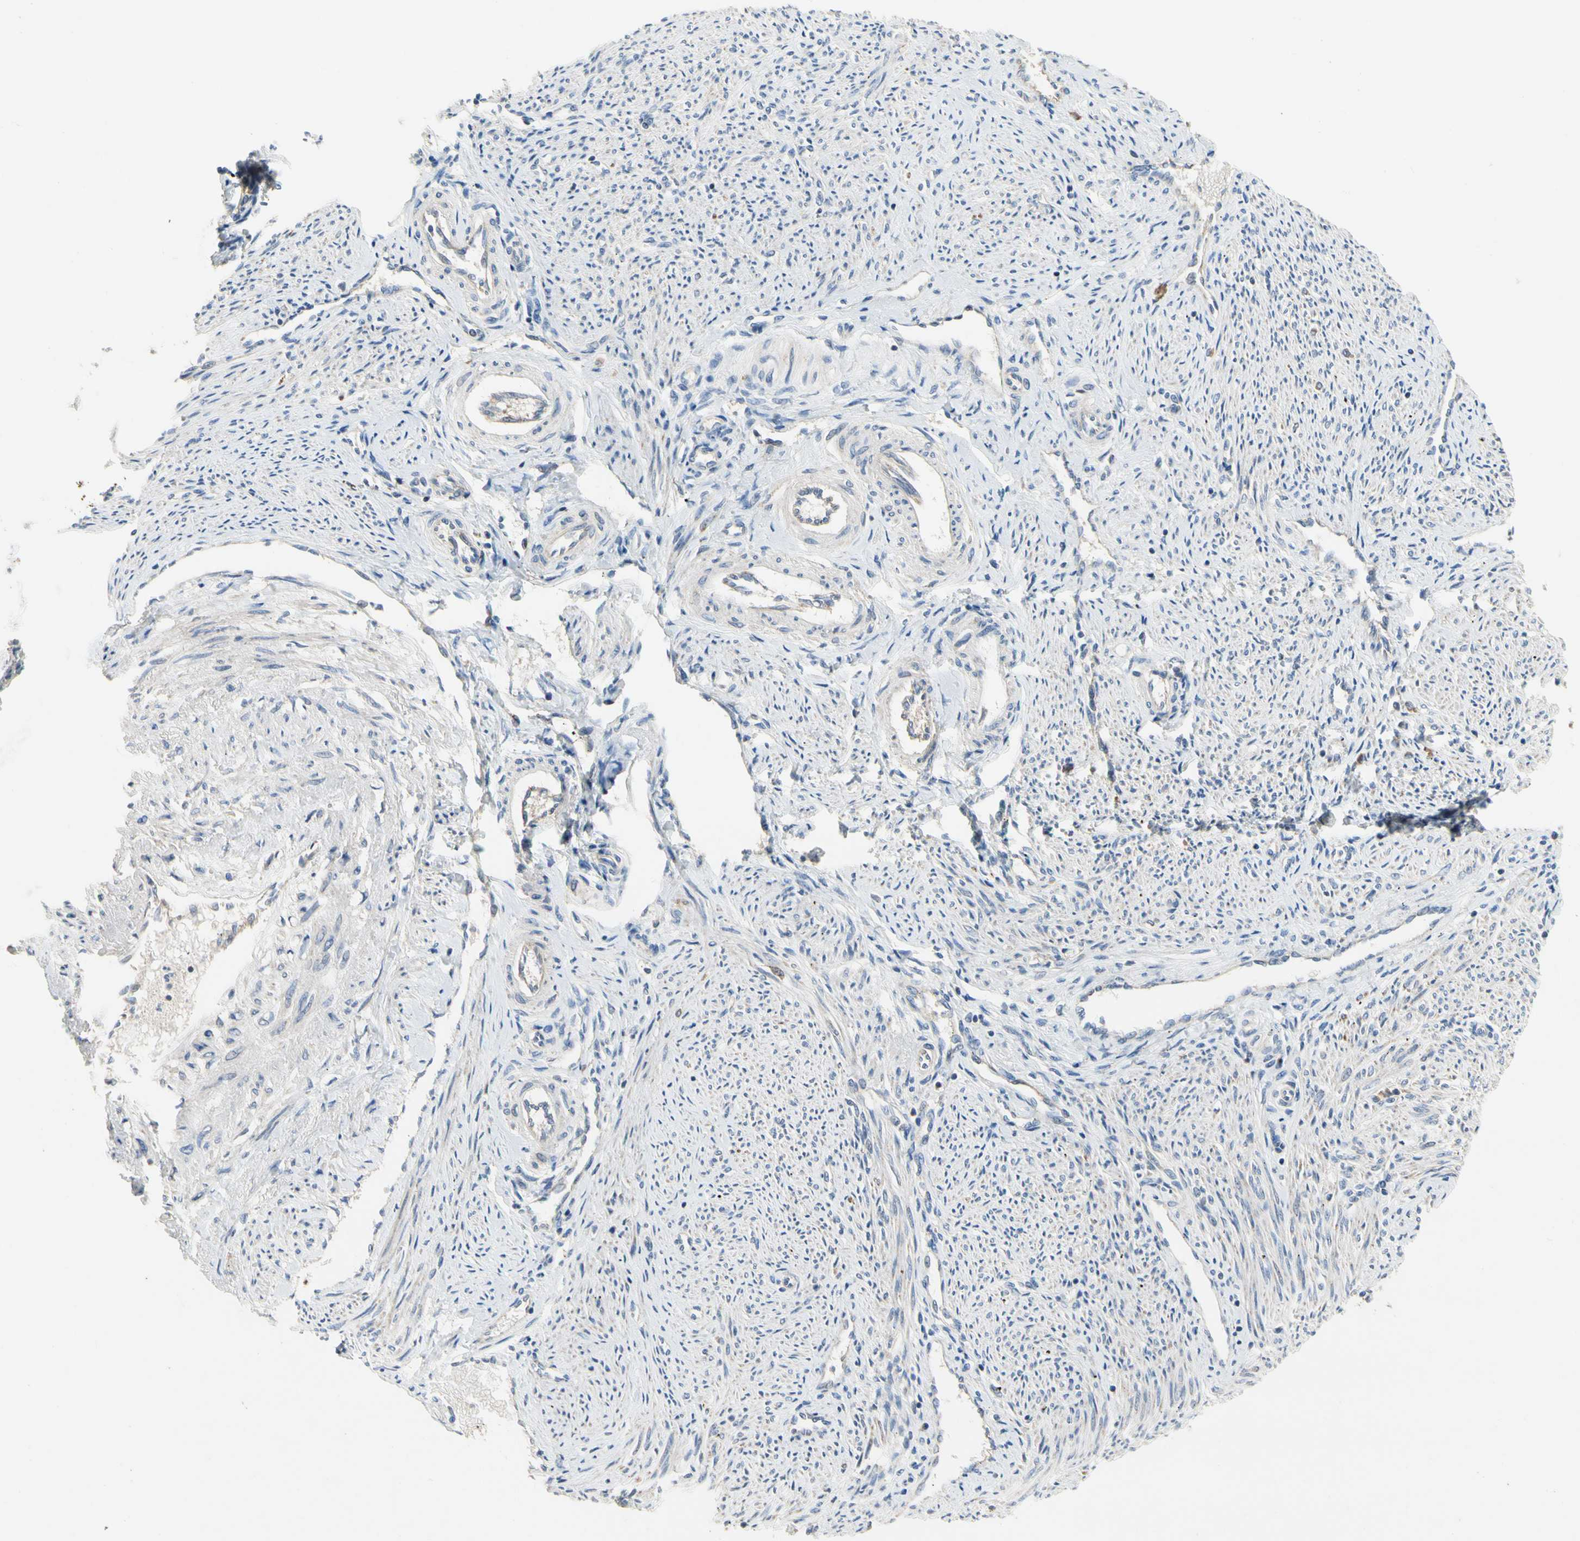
{"staining": {"intensity": "weak", "quantity": "25%-75%", "location": "cytoplasmic/membranous"}, "tissue": "endometrium", "cell_type": "Cells in endometrial stroma", "image_type": "normal", "snomed": [{"axis": "morphology", "description": "Normal tissue, NOS"}, {"axis": "topography", "description": "Endometrium"}], "caption": "Endometrium stained with a brown dye demonstrates weak cytoplasmic/membranous positive expression in about 25%-75% of cells in endometrial stroma.", "gene": "KLHDC8B", "patient": {"sex": "female", "age": 42}}